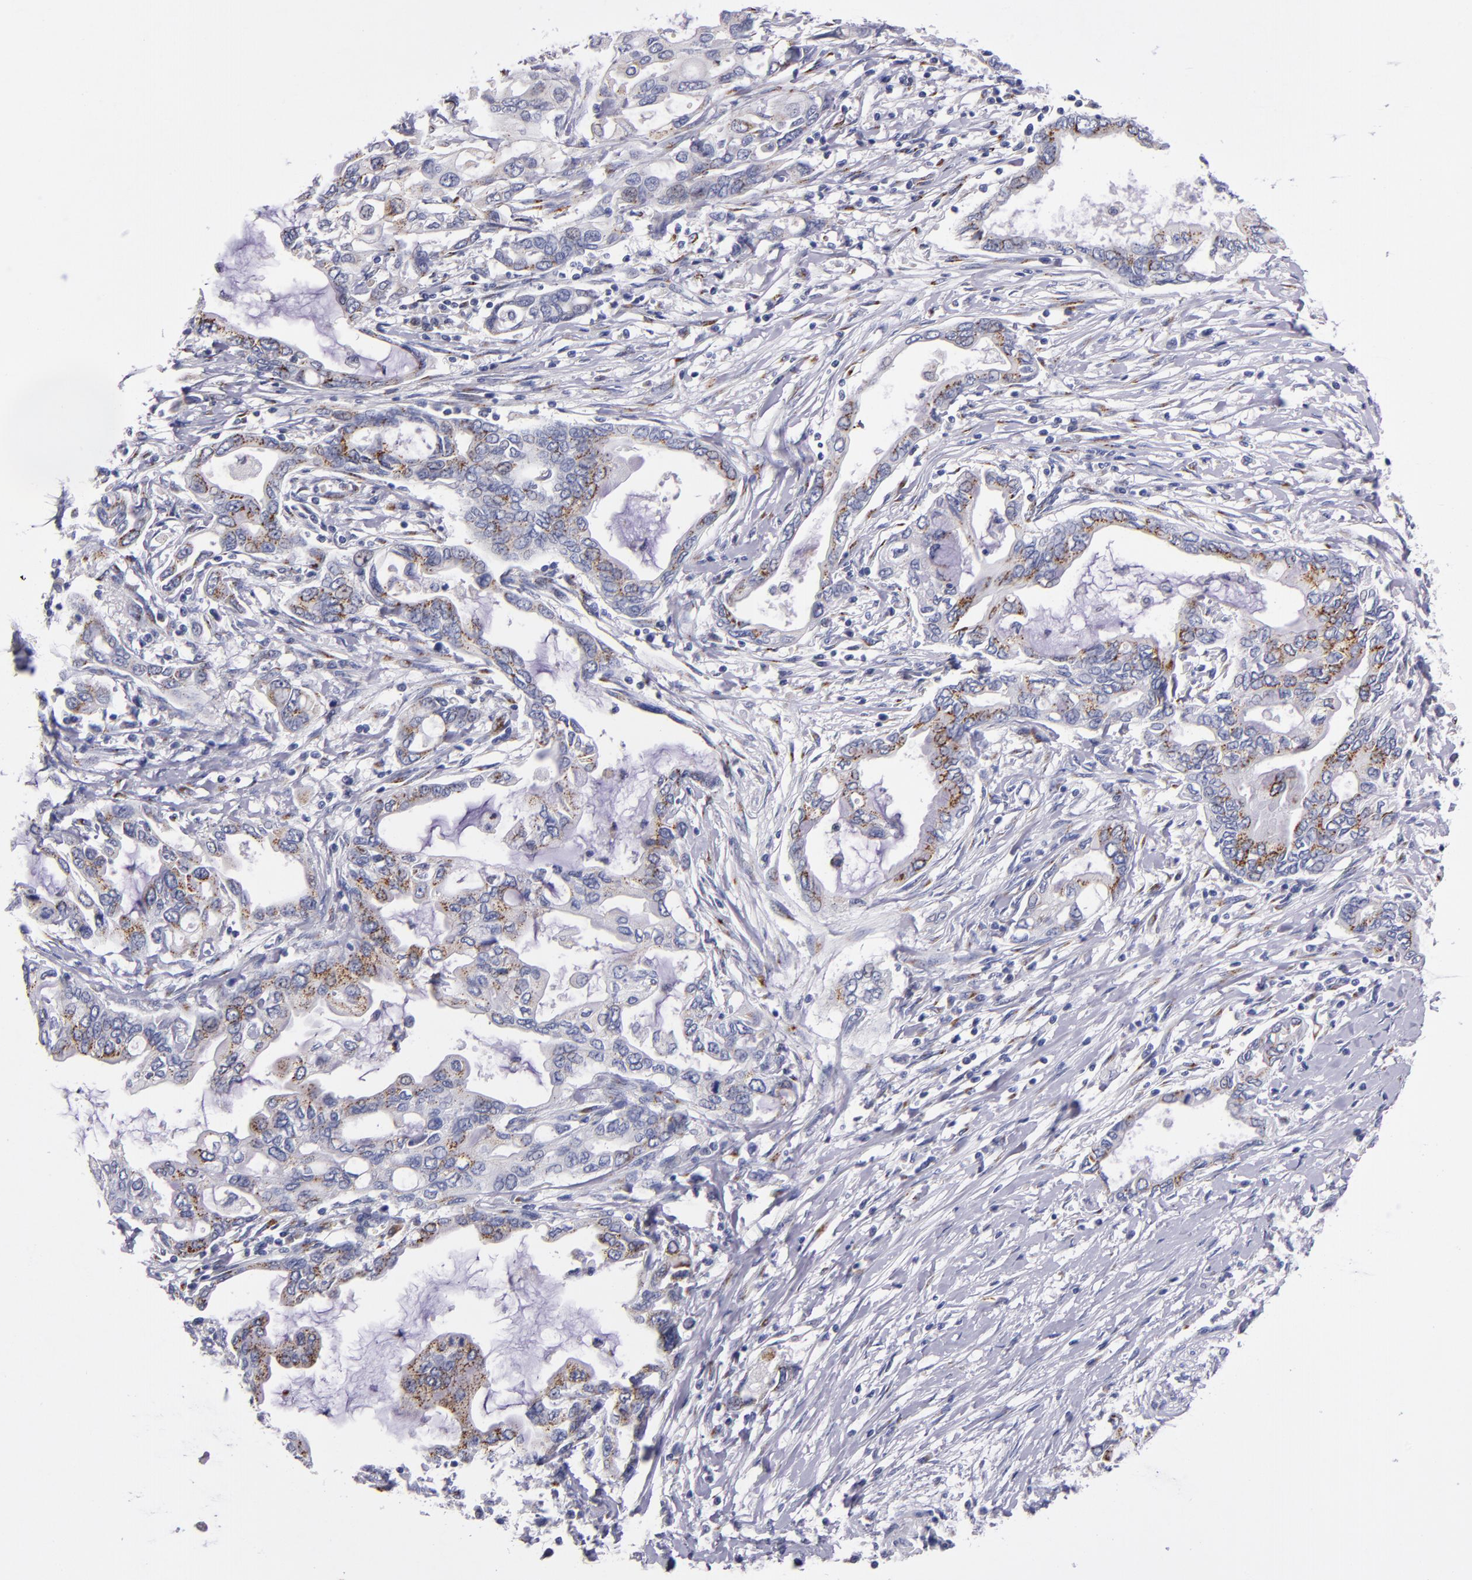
{"staining": {"intensity": "strong", "quantity": "25%-75%", "location": "cytoplasmic/membranous"}, "tissue": "pancreatic cancer", "cell_type": "Tumor cells", "image_type": "cancer", "snomed": [{"axis": "morphology", "description": "Adenocarcinoma, NOS"}, {"axis": "topography", "description": "Pancreas"}], "caption": "IHC (DAB (3,3'-diaminobenzidine)) staining of pancreatic cancer (adenocarcinoma) shows strong cytoplasmic/membranous protein expression in approximately 25%-75% of tumor cells.", "gene": "RAB41", "patient": {"sex": "female", "age": 57}}